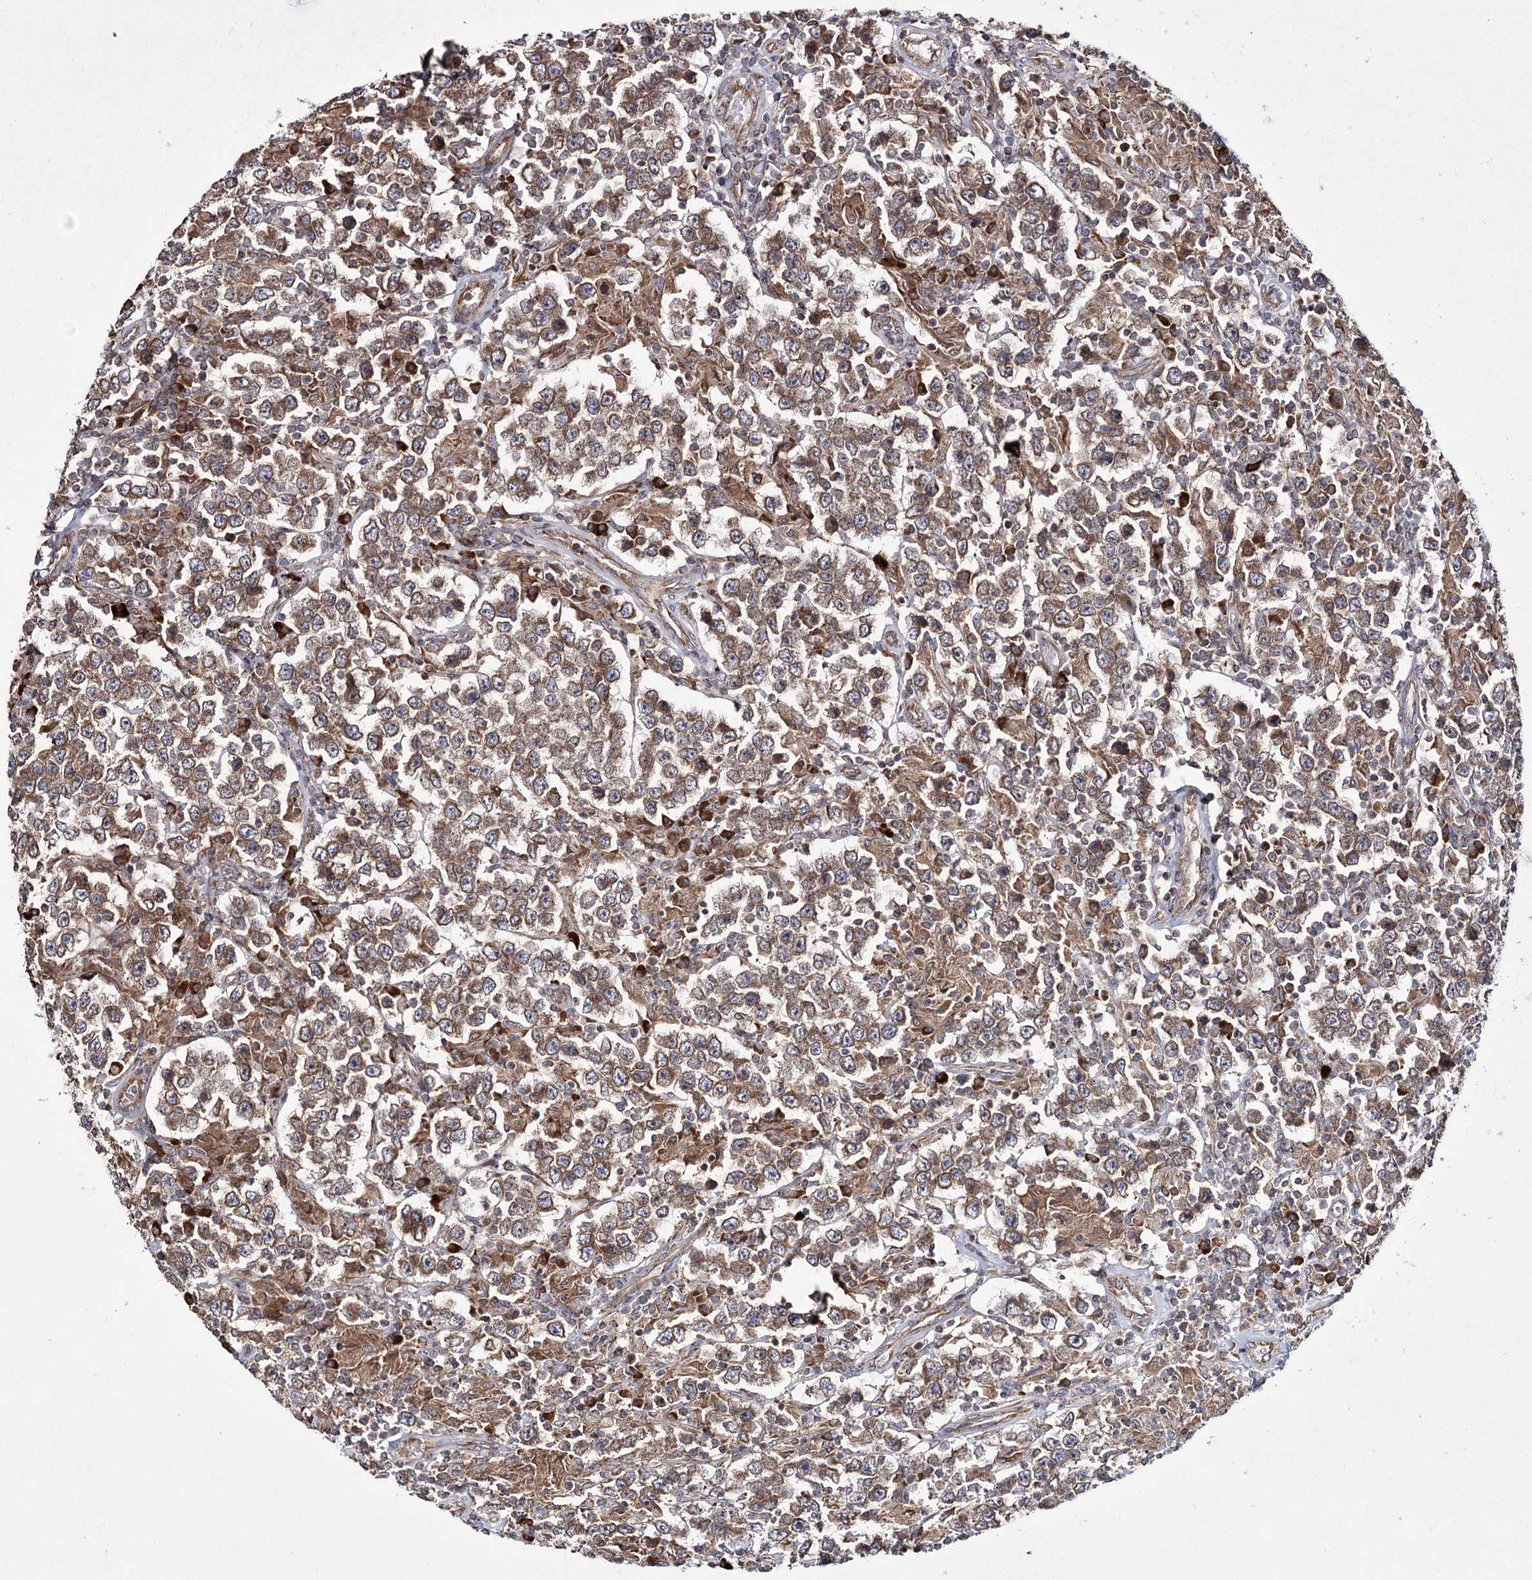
{"staining": {"intensity": "moderate", "quantity": ">75%", "location": "cytoplasmic/membranous"}, "tissue": "testis cancer", "cell_type": "Tumor cells", "image_type": "cancer", "snomed": [{"axis": "morphology", "description": "Normal tissue, NOS"}, {"axis": "morphology", "description": "Urothelial carcinoma, High grade"}, {"axis": "morphology", "description": "Seminoma, NOS"}, {"axis": "morphology", "description": "Carcinoma, Embryonal, NOS"}, {"axis": "topography", "description": "Urinary bladder"}, {"axis": "topography", "description": "Testis"}], "caption": "Testis embryonal carcinoma stained for a protein (brown) displays moderate cytoplasmic/membranous positive staining in approximately >75% of tumor cells.", "gene": "HECTD2", "patient": {"sex": "male", "age": 41}}